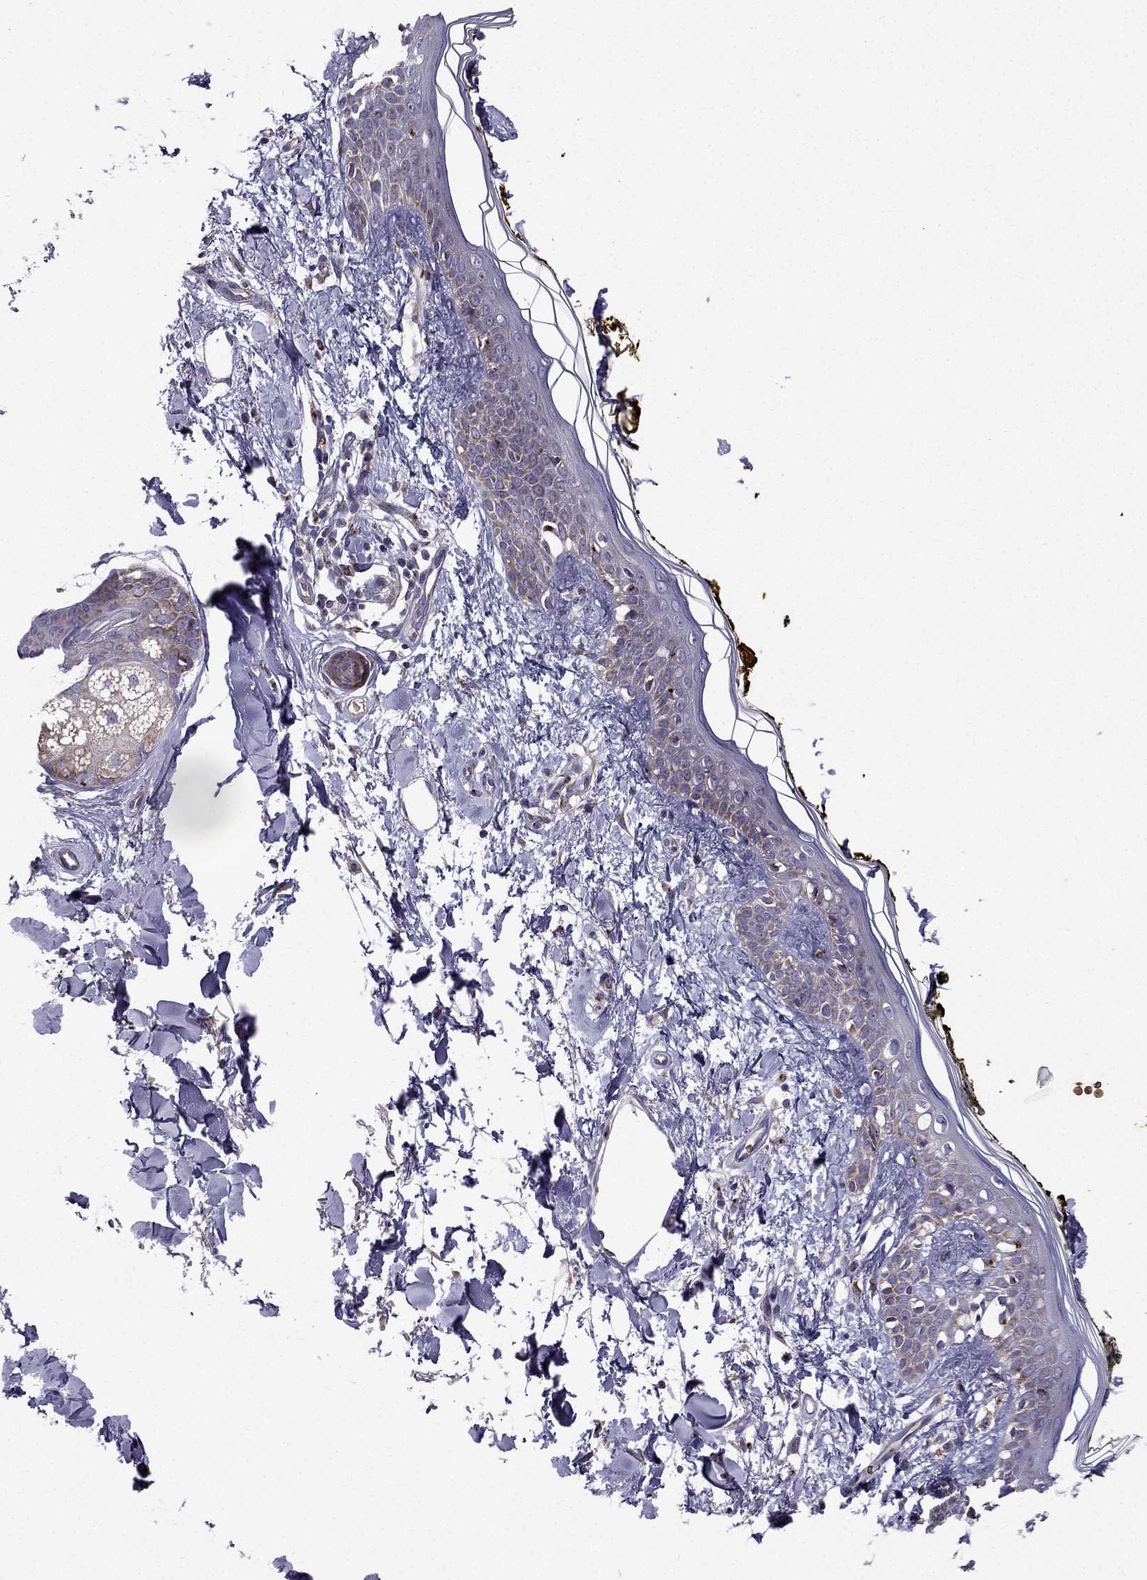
{"staining": {"intensity": "negative", "quantity": "none", "location": "none"}, "tissue": "skin", "cell_type": "Fibroblasts", "image_type": "normal", "snomed": [{"axis": "morphology", "description": "Normal tissue, NOS"}, {"axis": "topography", "description": "Skin"}], "caption": "Immunohistochemistry image of unremarkable skin: human skin stained with DAB (3,3'-diaminobenzidine) exhibits no significant protein expression in fibroblasts.", "gene": "B4GALT7", "patient": {"sex": "male", "age": 76}}